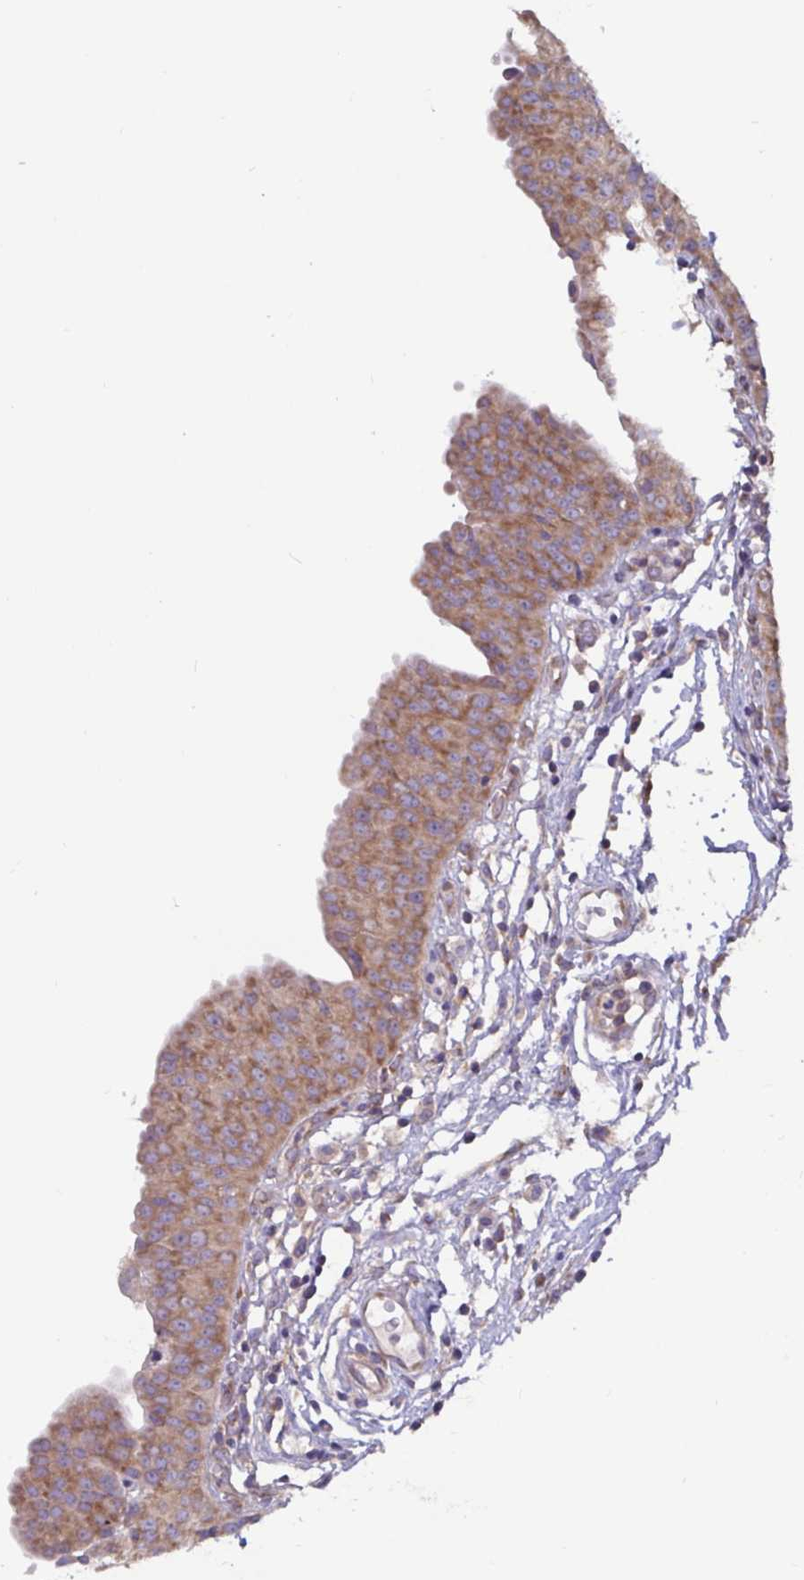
{"staining": {"intensity": "moderate", "quantity": ">75%", "location": "cytoplasmic/membranous"}, "tissue": "urinary bladder", "cell_type": "Urothelial cells", "image_type": "normal", "snomed": [{"axis": "morphology", "description": "Normal tissue, NOS"}, {"axis": "topography", "description": "Urinary bladder"}], "caption": "Protein staining demonstrates moderate cytoplasmic/membranous positivity in about >75% of urothelial cells in unremarkable urinary bladder.", "gene": "FAM120A", "patient": {"sex": "male", "age": 64}}